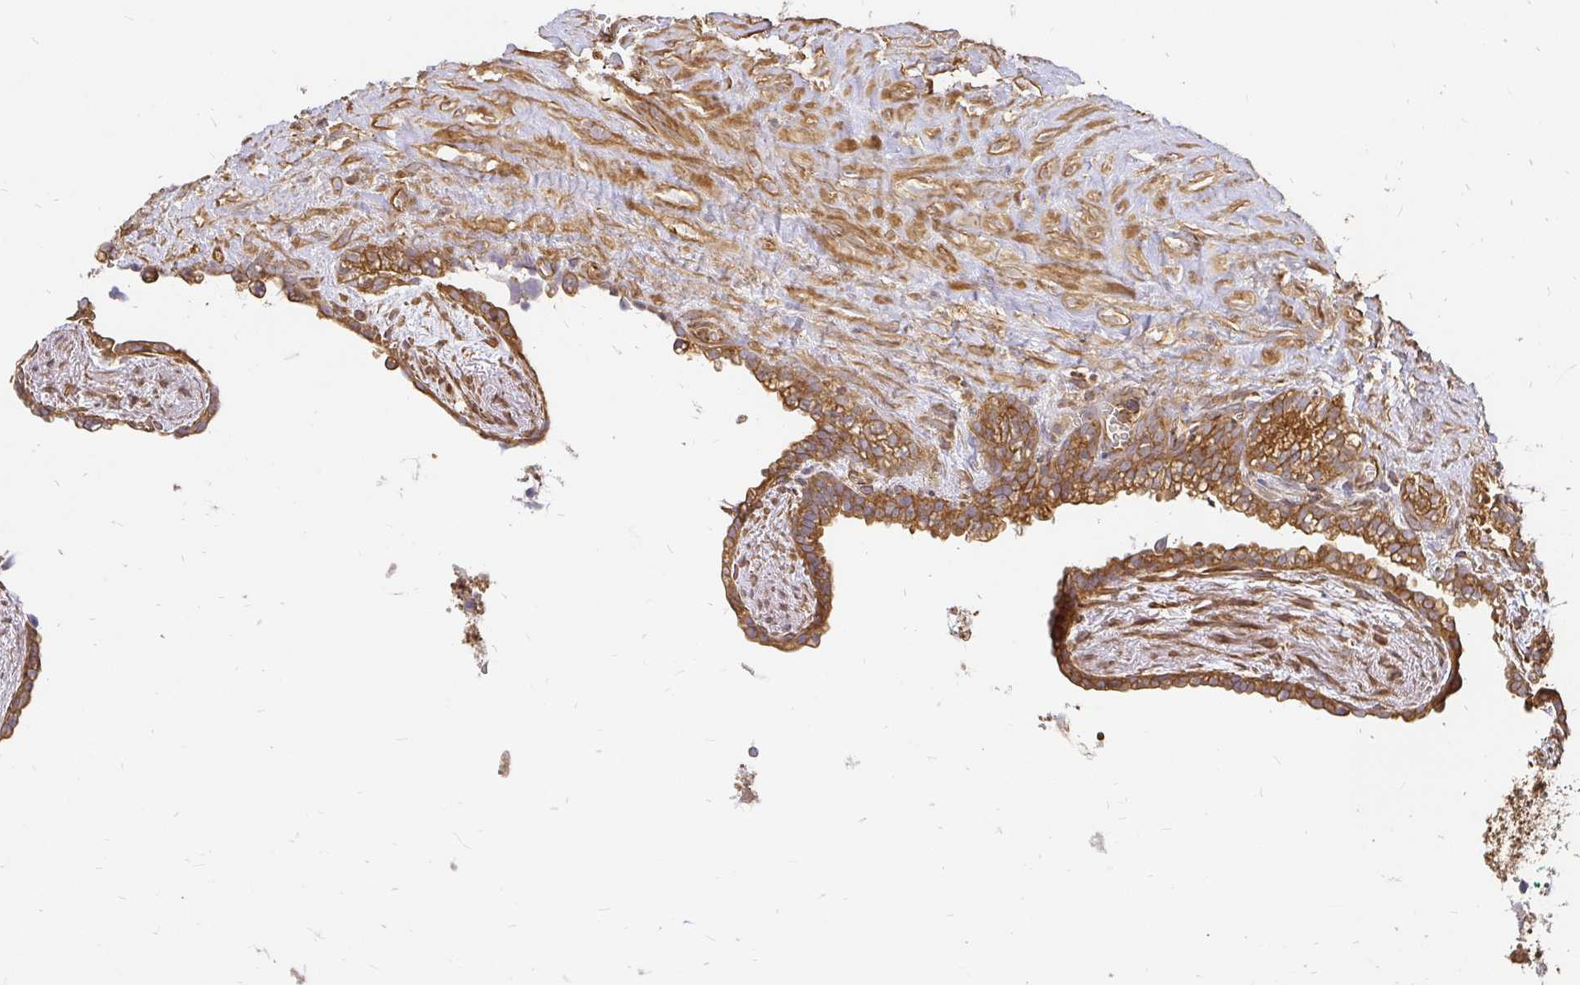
{"staining": {"intensity": "moderate", "quantity": ">75%", "location": "cytoplasmic/membranous"}, "tissue": "seminal vesicle", "cell_type": "Glandular cells", "image_type": "normal", "snomed": [{"axis": "morphology", "description": "Normal tissue, NOS"}, {"axis": "topography", "description": "Seminal veicle"}], "caption": "Immunohistochemical staining of unremarkable human seminal vesicle shows moderate cytoplasmic/membranous protein staining in about >75% of glandular cells.", "gene": "KIF5B", "patient": {"sex": "male", "age": 76}}